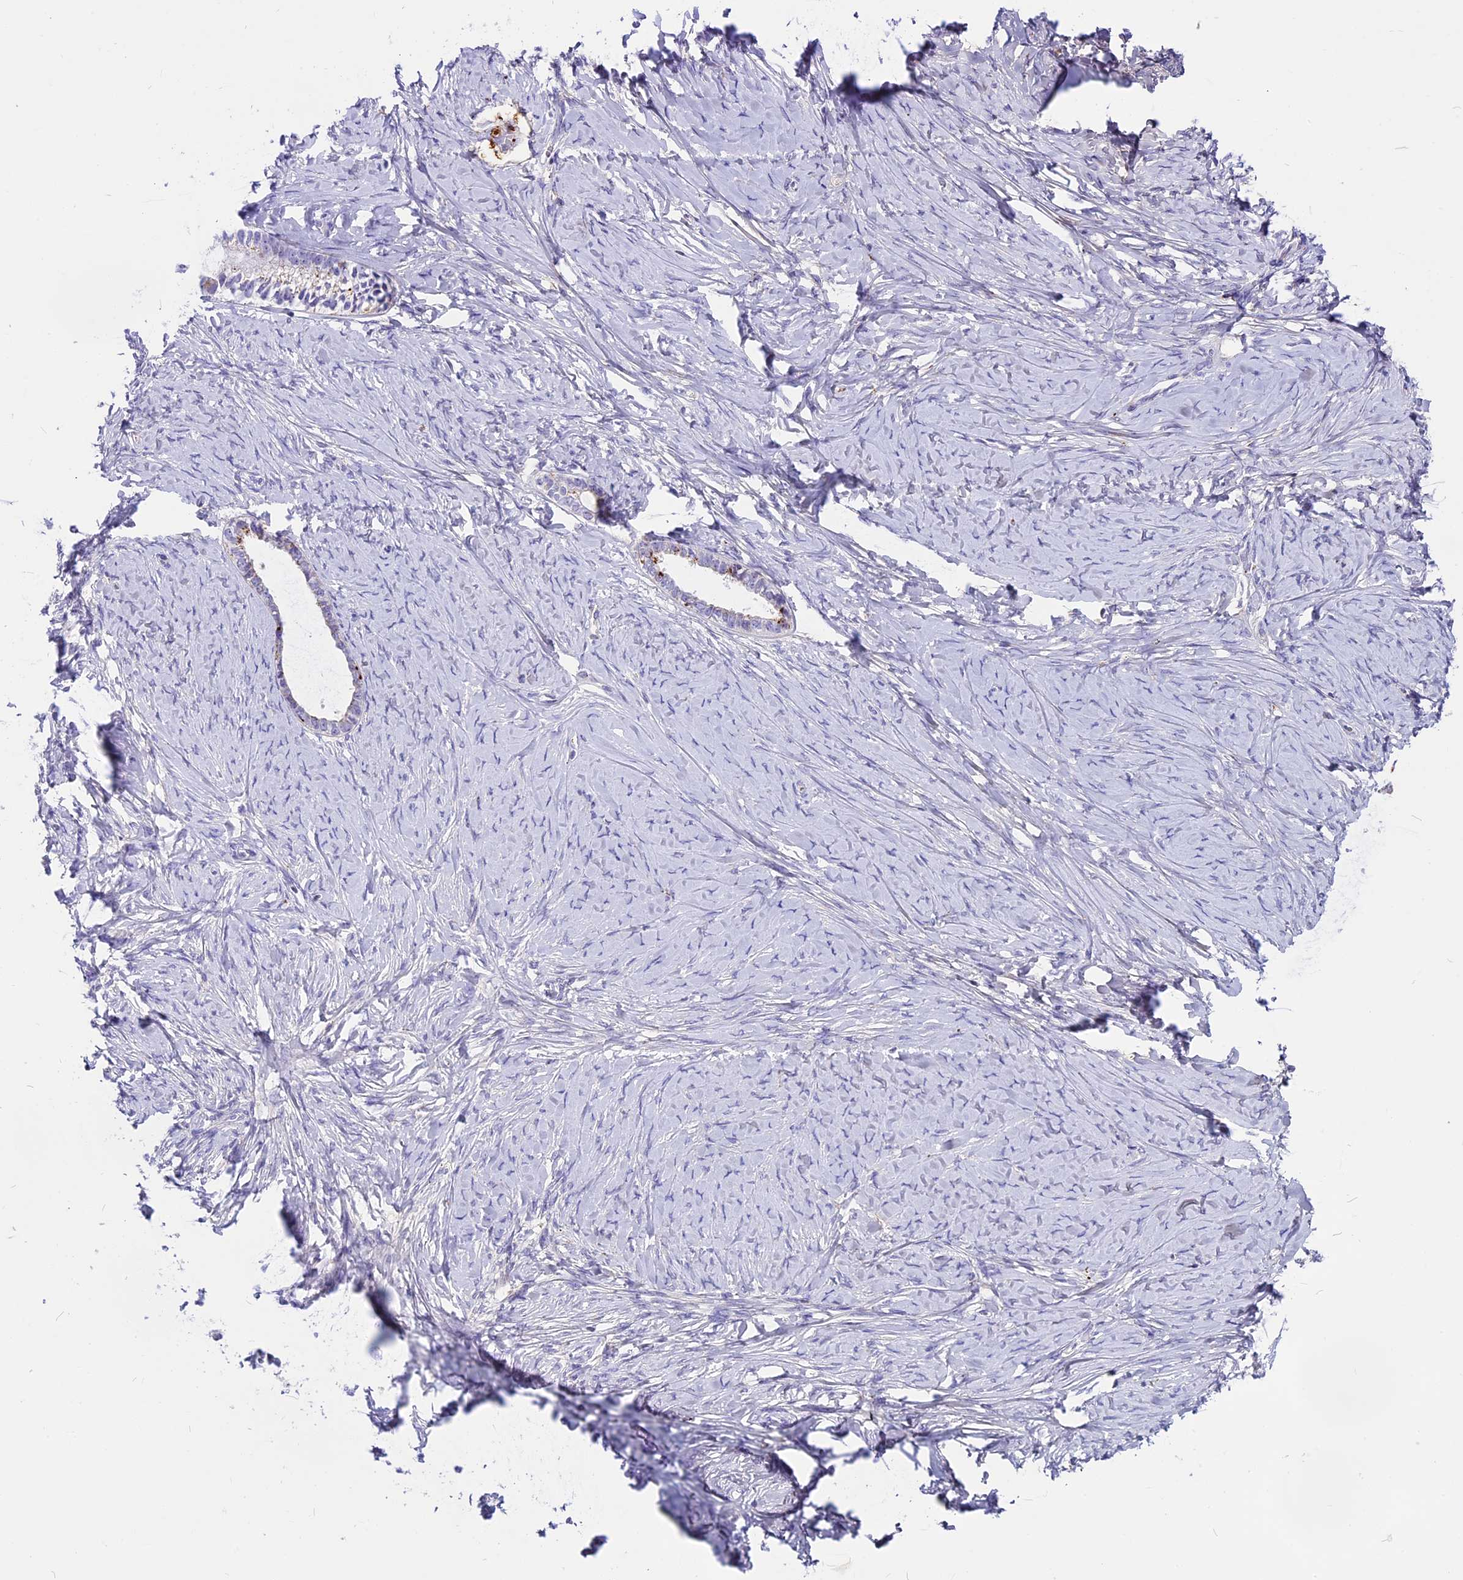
{"staining": {"intensity": "strong", "quantity": "<25%", "location": "cytoplasmic/membranous"}, "tissue": "ovarian cancer", "cell_type": "Tumor cells", "image_type": "cancer", "snomed": [{"axis": "morphology", "description": "Cystadenocarcinoma, serous, NOS"}, {"axis": "topography", "description": "Ovary"}], "caption": "High-power microscopy captured an immunohistochemistry image of ovarian cancer, revealing strong cytoplasmic/membranous positivity in approximately <25% of tumor cells. The staining was performed using DAB to visualize the protein expression in brown, while the nuclei were stained in blue with hematoxylin (Magnification: 20x).", "gene": "THRSP", "patient": {"sex": "female", "age": 79}}